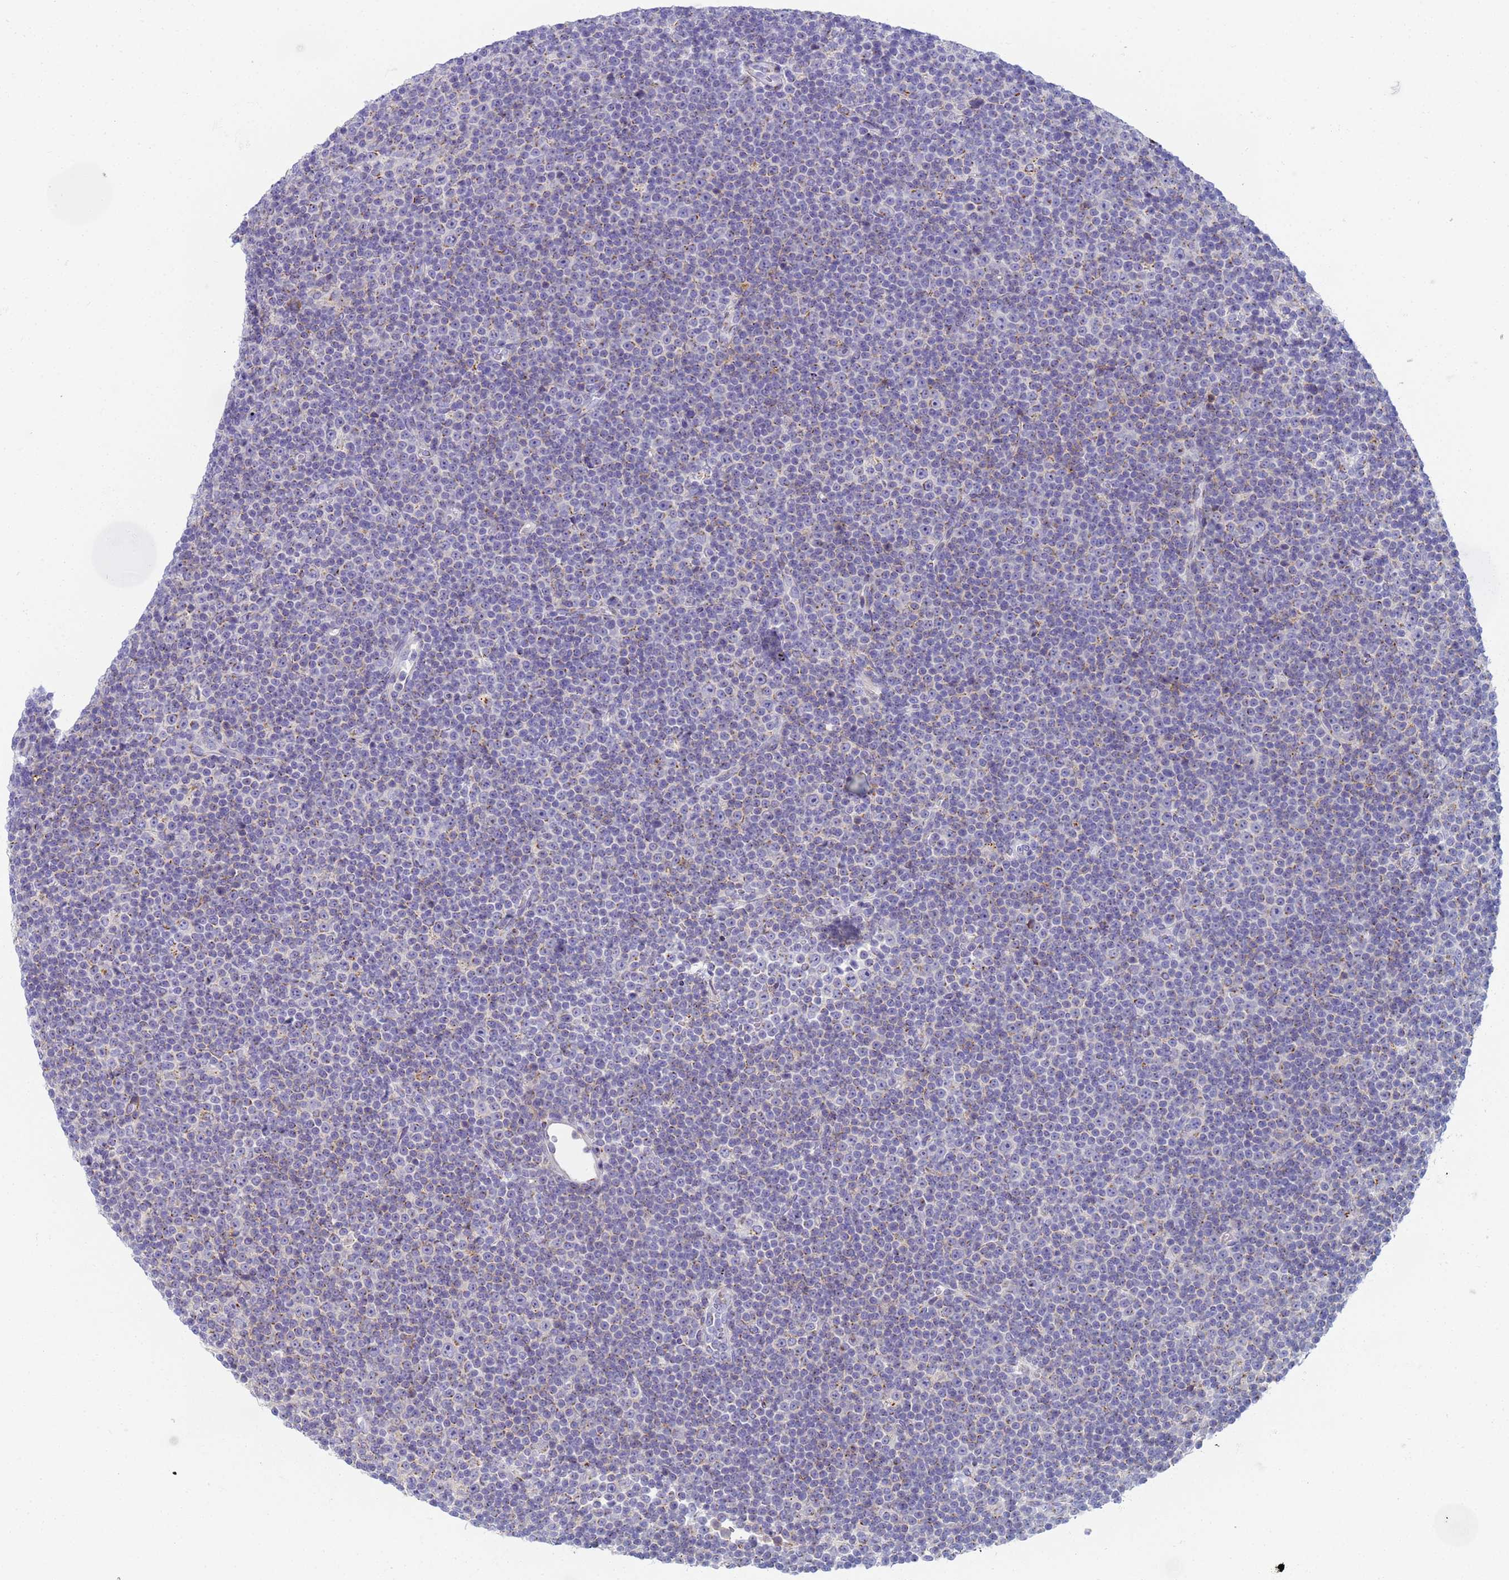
{"staining": {"intensity": "negative", "quantity": "none", "location": "none"}, "tissue": "lymphoma", "cell_type": "Tumor cells", "image_type": "cancer", "snomed": [{"axis": "morphology", "description": "Malignant lymphoma, non-Hodgkin's type, Low grade"}, {"axis": "topography", "description": "Lymph node"}], "caption": "A photomicrograph of human lymphoma is negative for staining in tumor cells.", "gene": "CR1", "patient": {"sex": "female", "age": 67}}